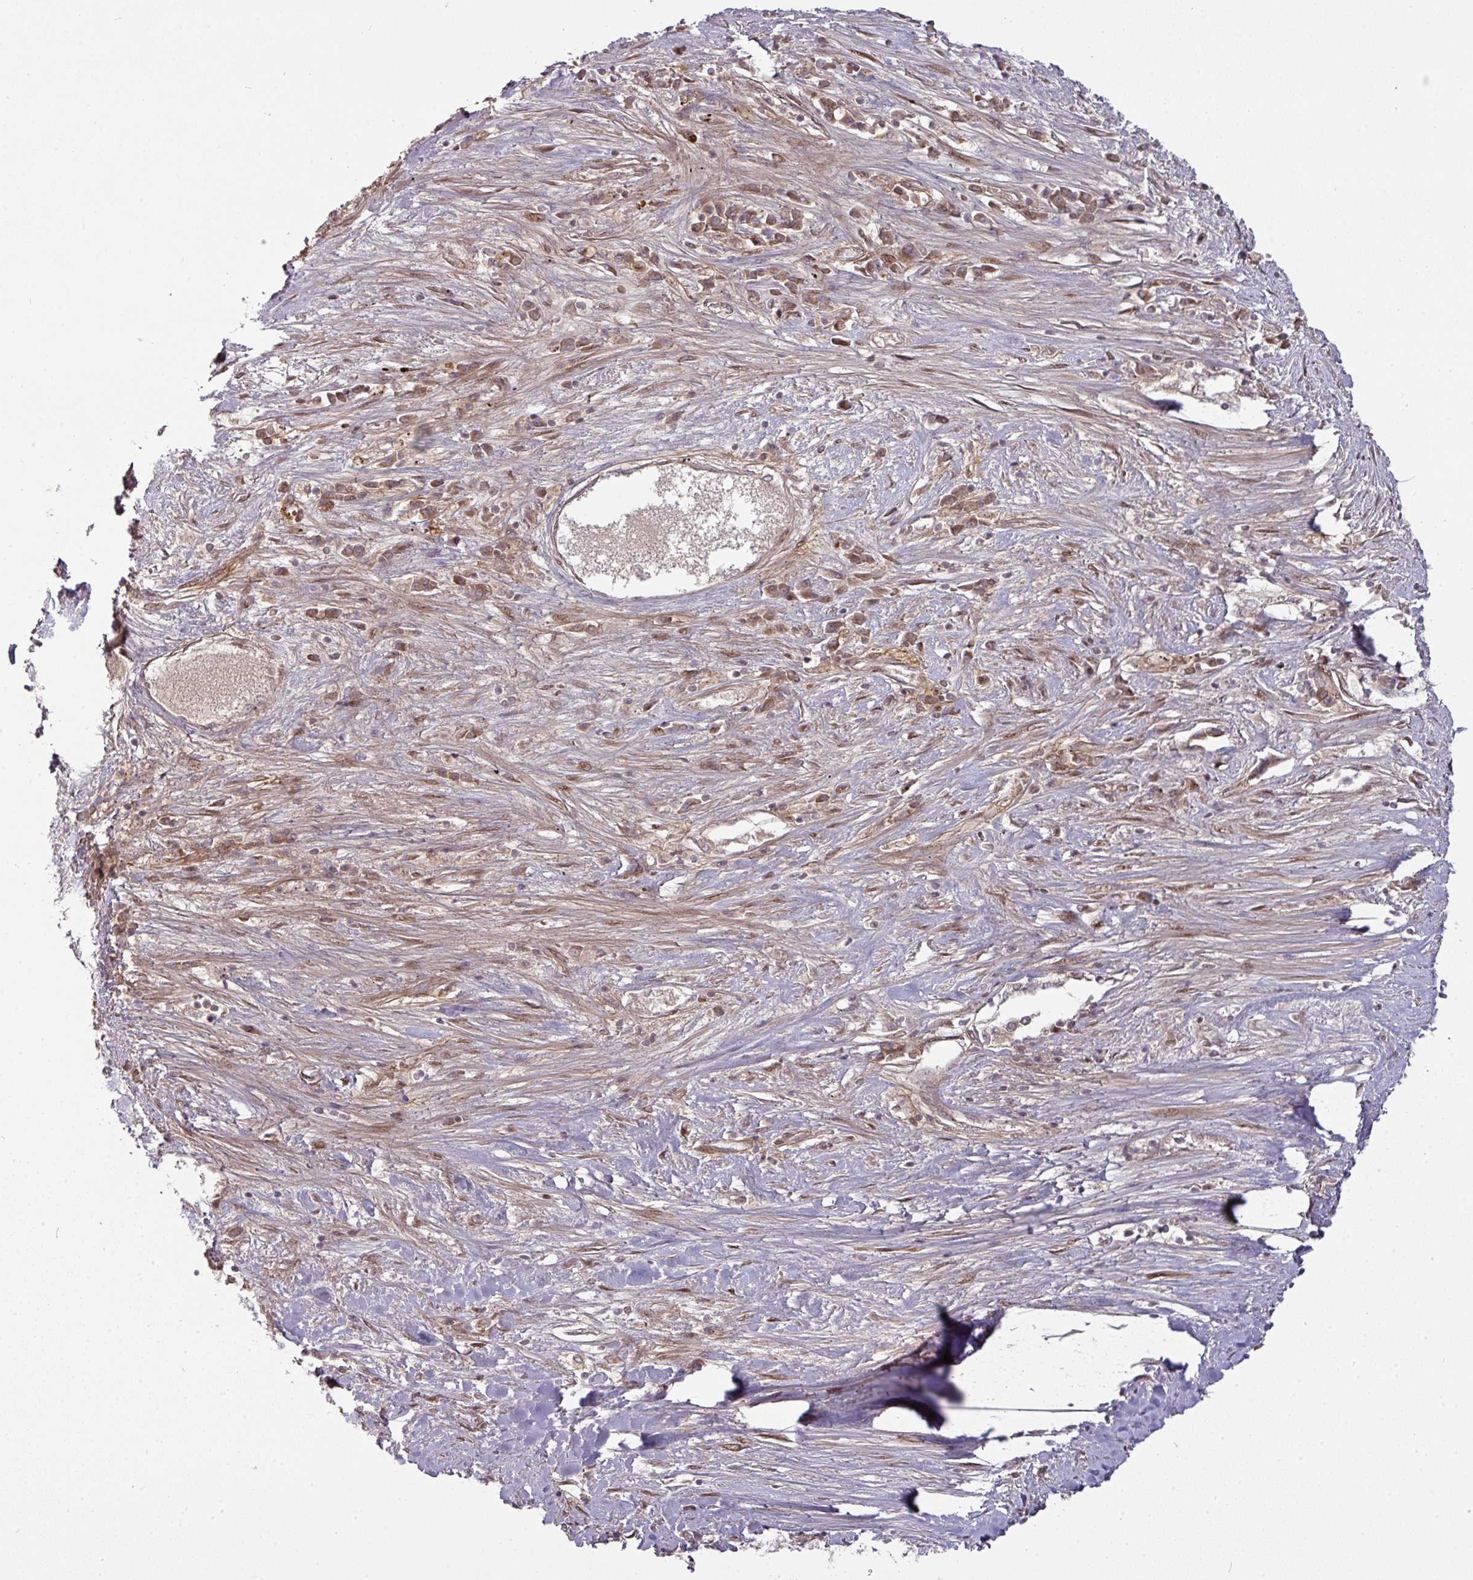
{"staining": {"intensity": "moderate", "quantity": ">75%", "location": "nuclear"}, "tissue": "liver cancer", "cell_type": "Tumor cells", "image_type": "cancer", "snomed": [{"axis": "morphology", "description": "Carcinoma, Hepatocellular, NOS"}, {"axis": "topography", "description": "Liver"}], "caption": "This micrograph exhibits immunohistochemistry staining of liver cancer (hepatocellular carcinoma), with medium moderate nuclear staining in approximately >75% of tumor cells.", "gene": "CIC", "patient": {"sex": "female", "age": 73}}